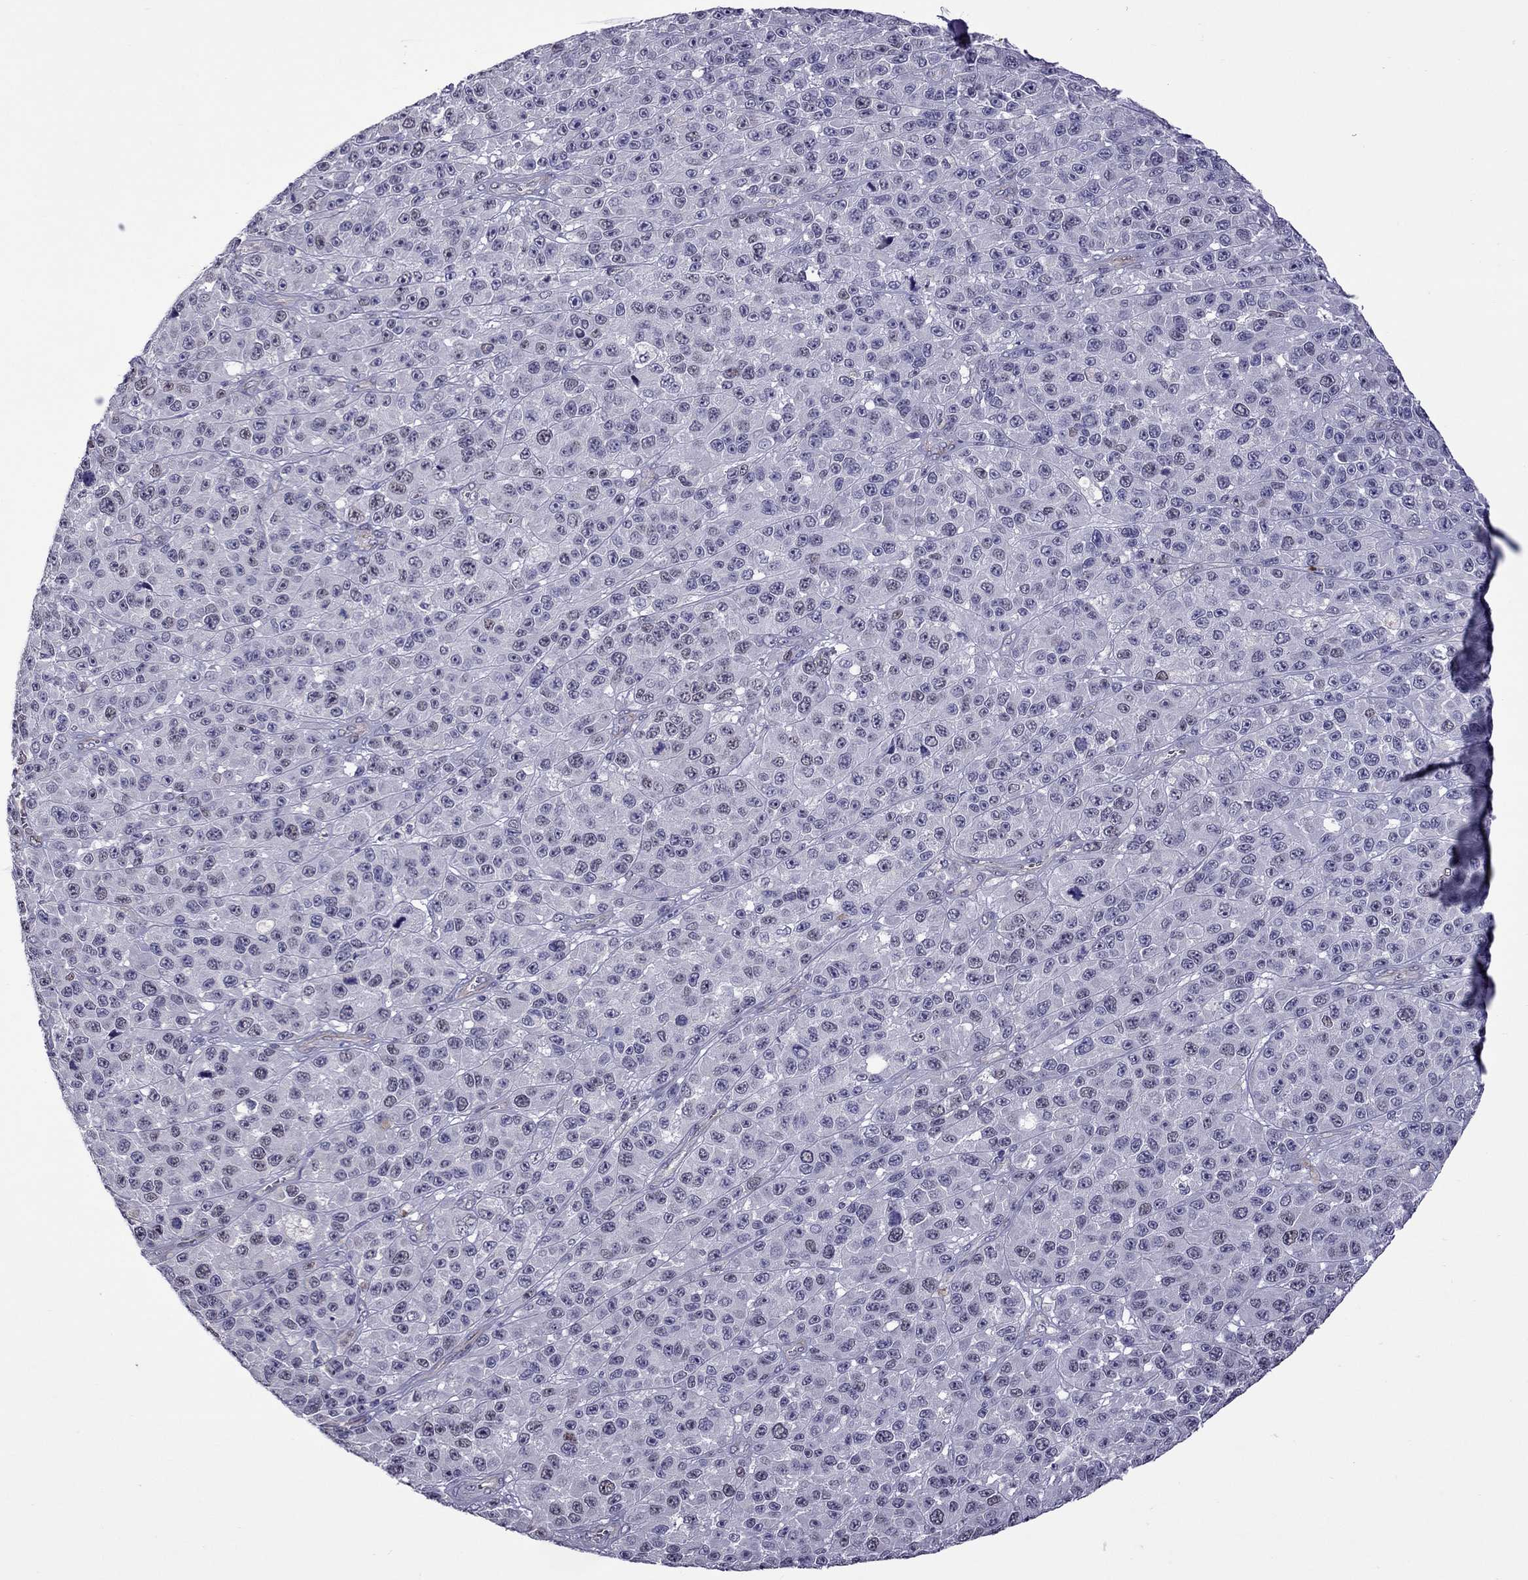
{"staining": {"intensity": "negative", "quantity": "none", "location": "none"}, "tissue": "melanoma", "cell_type": "Tumor cells", "image_type": "cancer", "snomed": [{"axis": "morphology", "description": "Malignant melanoma, NOS"}, {"axis": "topography", "description": "Skin"}], "caption": "The histopathology image displays no significant staining in tumor cells of melanoma.", "gene": "CHRNA5", "patient": {"sex": "female", "age": 58}}